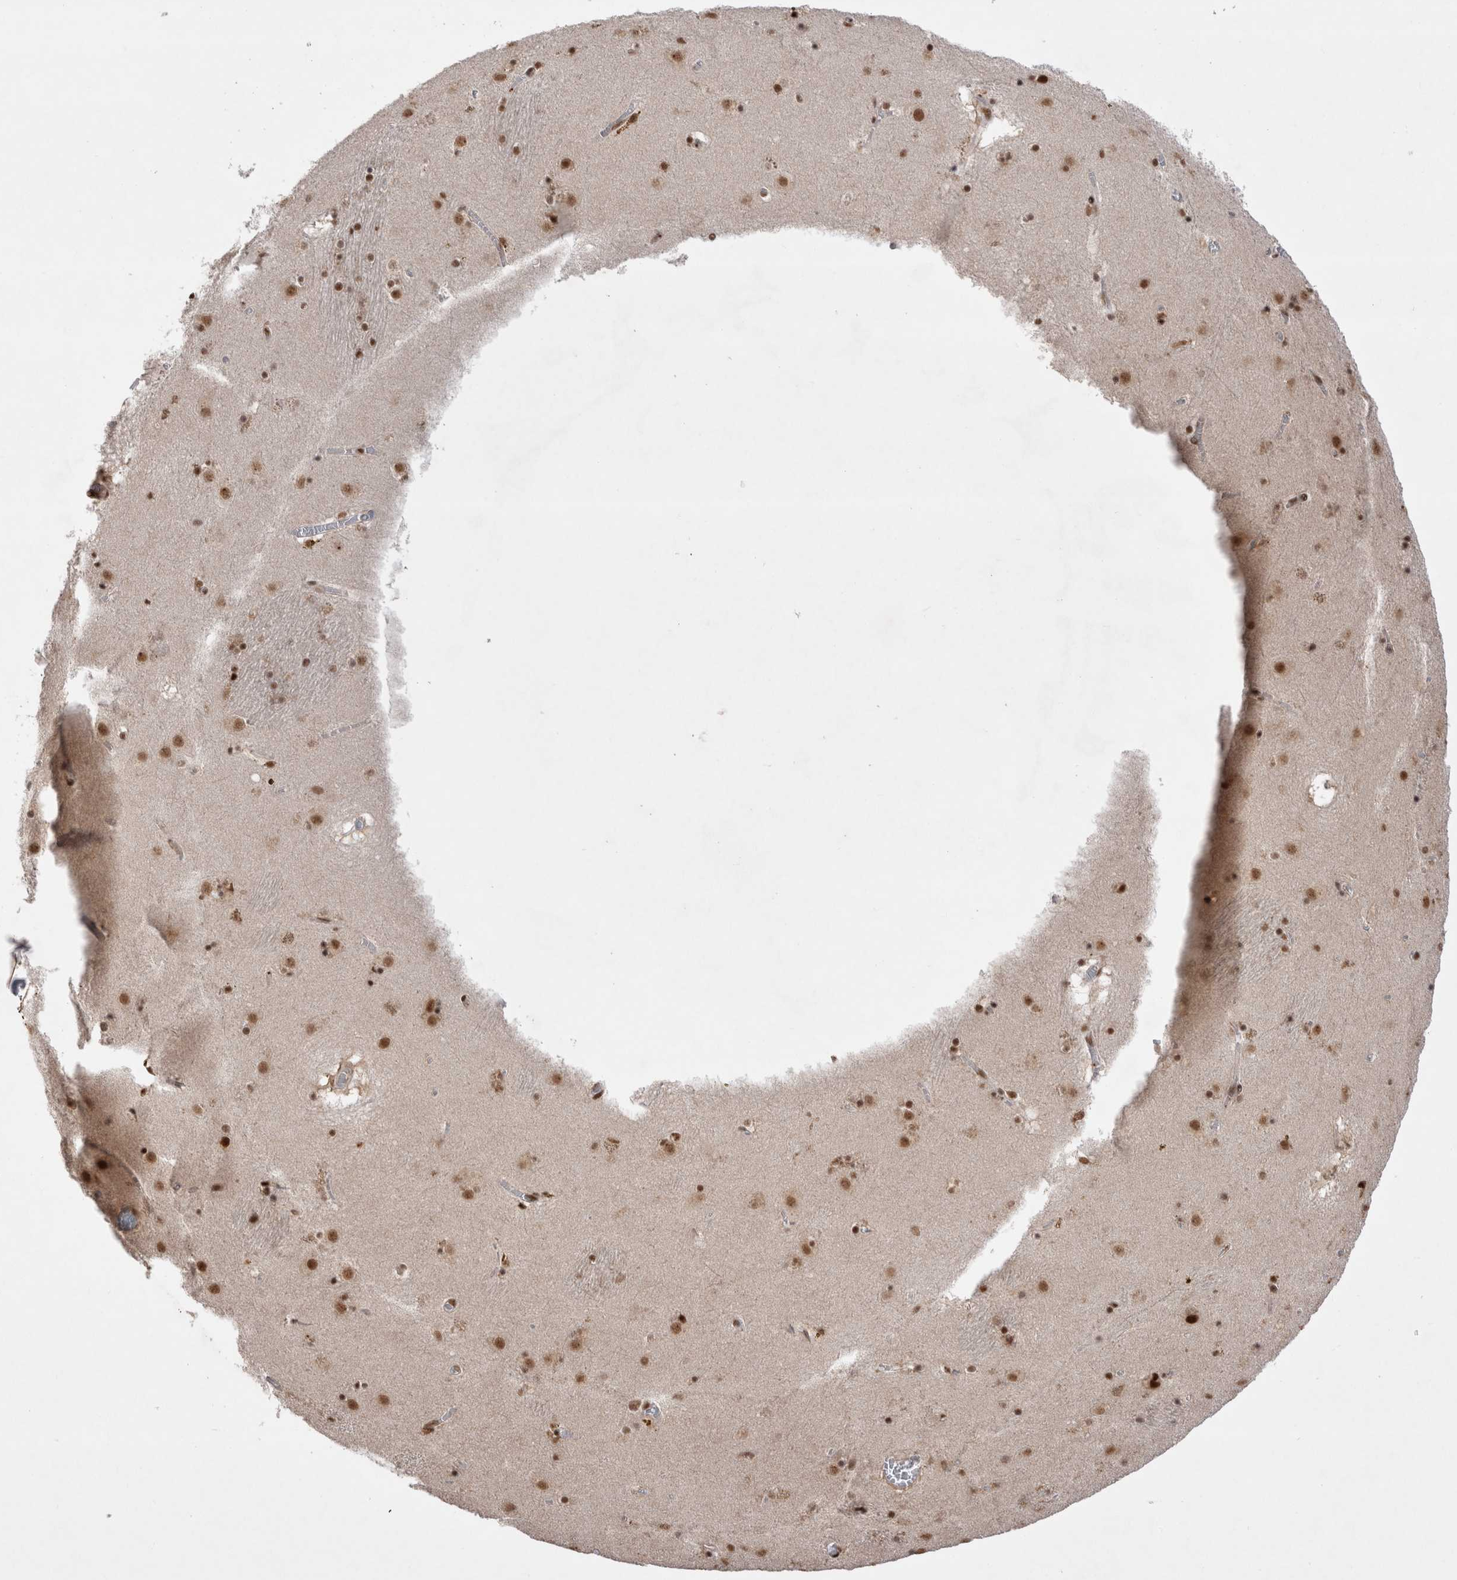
{"staining": {"intensity": "moderate", "quantity": ">75%", "location": "nuclear"}, "tissue": "caudate", "cell_type": "Glial cells", "image_type": "normal", "snomed": [{"axis": "morphology", "description": "Normal tissue, NOS"}, {"axis": "topography", "description": "Lateral ventricle wall"}], "caption": "Immunohistochemistry (IHC) staining of normal caudate, which demonstrates medium levels of moderate nuclear staining in about >75% of glial cells indicating moderate nuclear protein positivity. The staining was performed using DAB (brown) for protein detection and nuclei were counterstained in hematoxylin (blue).", "gene": "EYA2", "patient": {"sex": "male", "age": 70}}